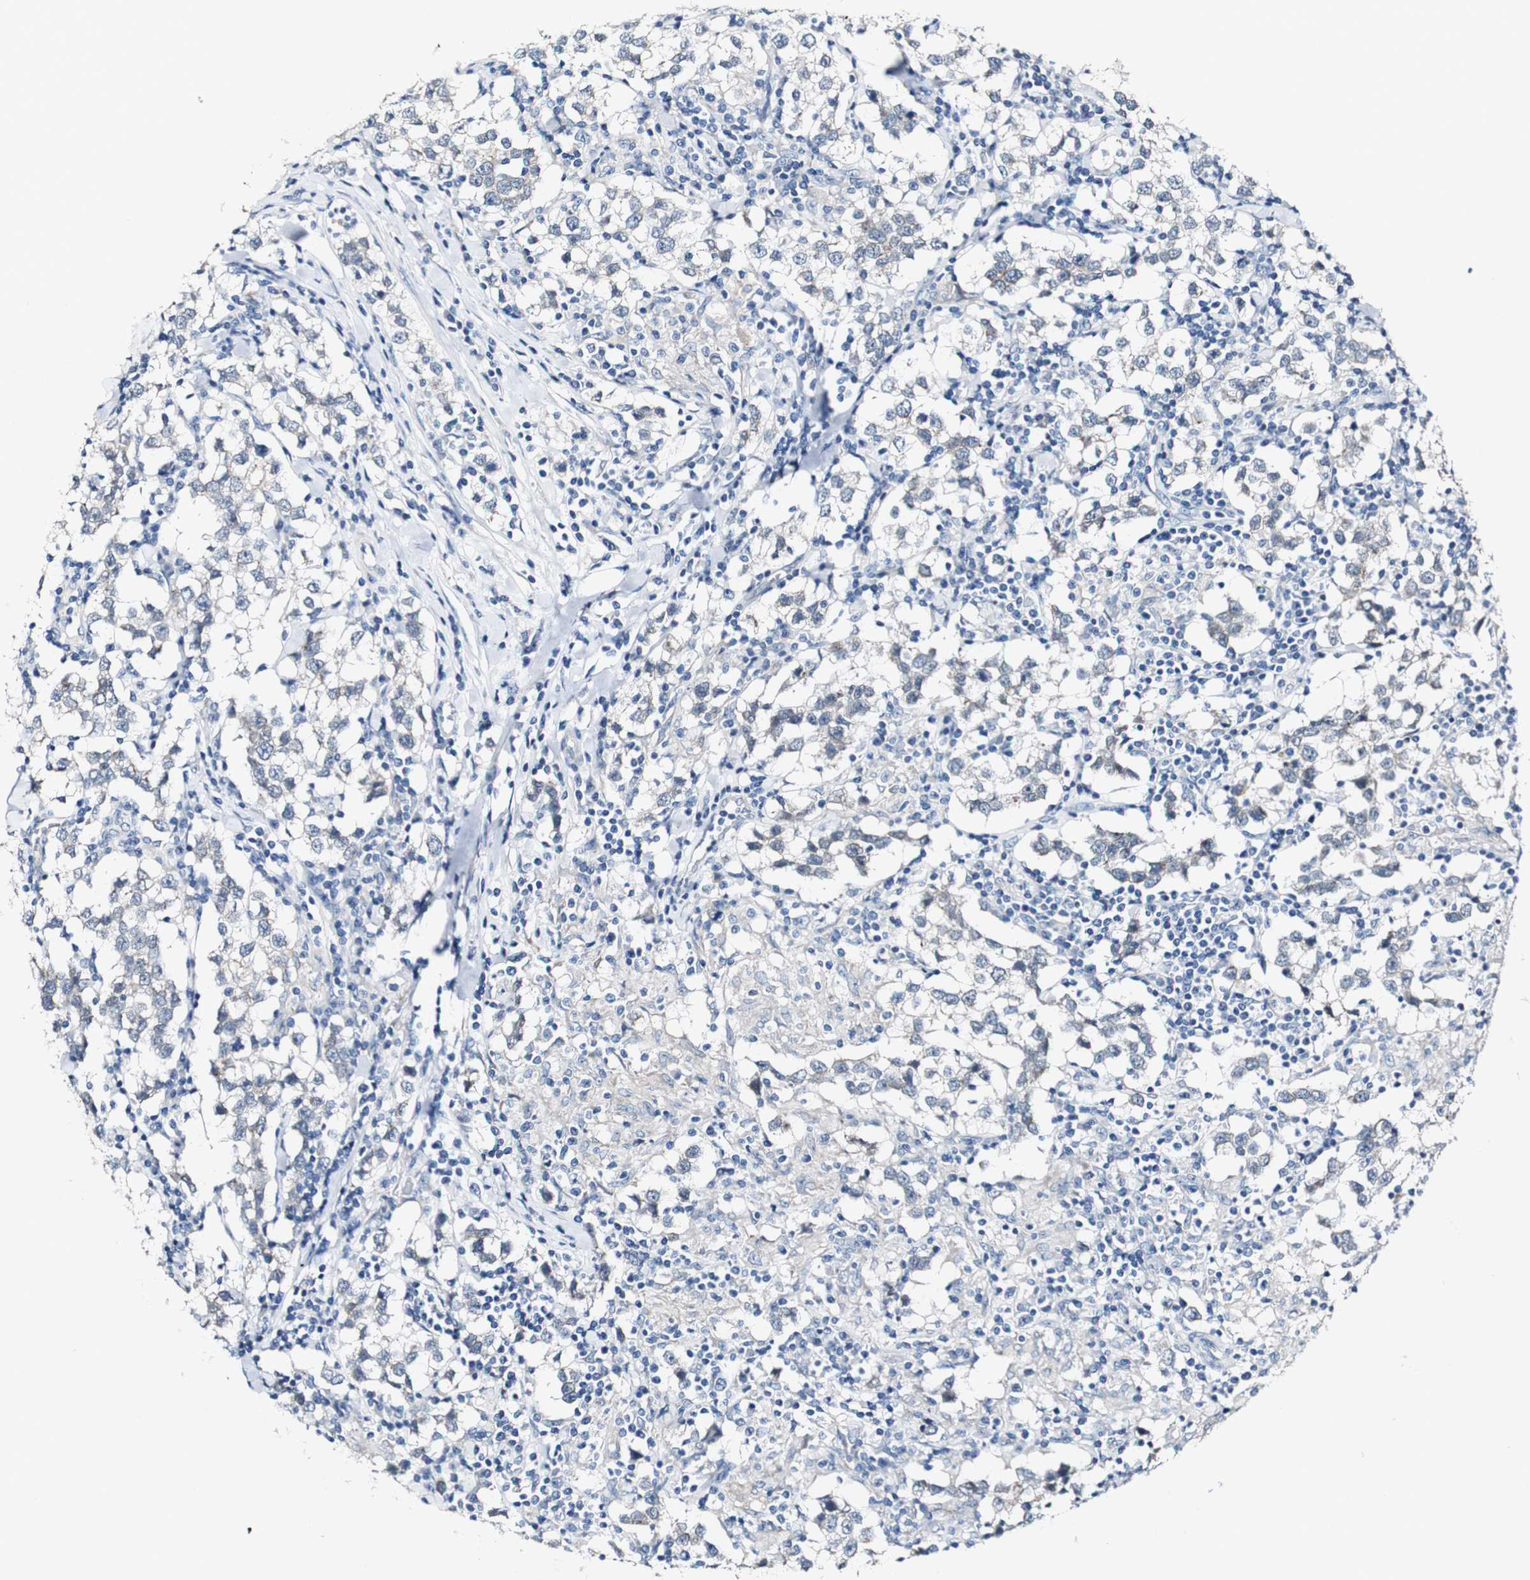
{"staining": {"intensity": "negative", "quantity": "none", "location": "none"}, "tissue": "testis cancer", "cell_type": "Tumor cells", "image_type": "cancer", "snomed": [{"axis": "morphology", "description": "Seminoma, NOS"}, {"axis": "morphology", "description": "Carcinoma, Embryonal, NOS"}, {"axis": "topography", "description": "Testis"}], "caption": "This image is of testis cancer stained with immunohistochemistry to label a protein in brown with the nuclei are counter-stained blue. There is no staining in tumor cells.", "gene": "GRAMD1A", "patient": {"sex": "male", "age": 36}}